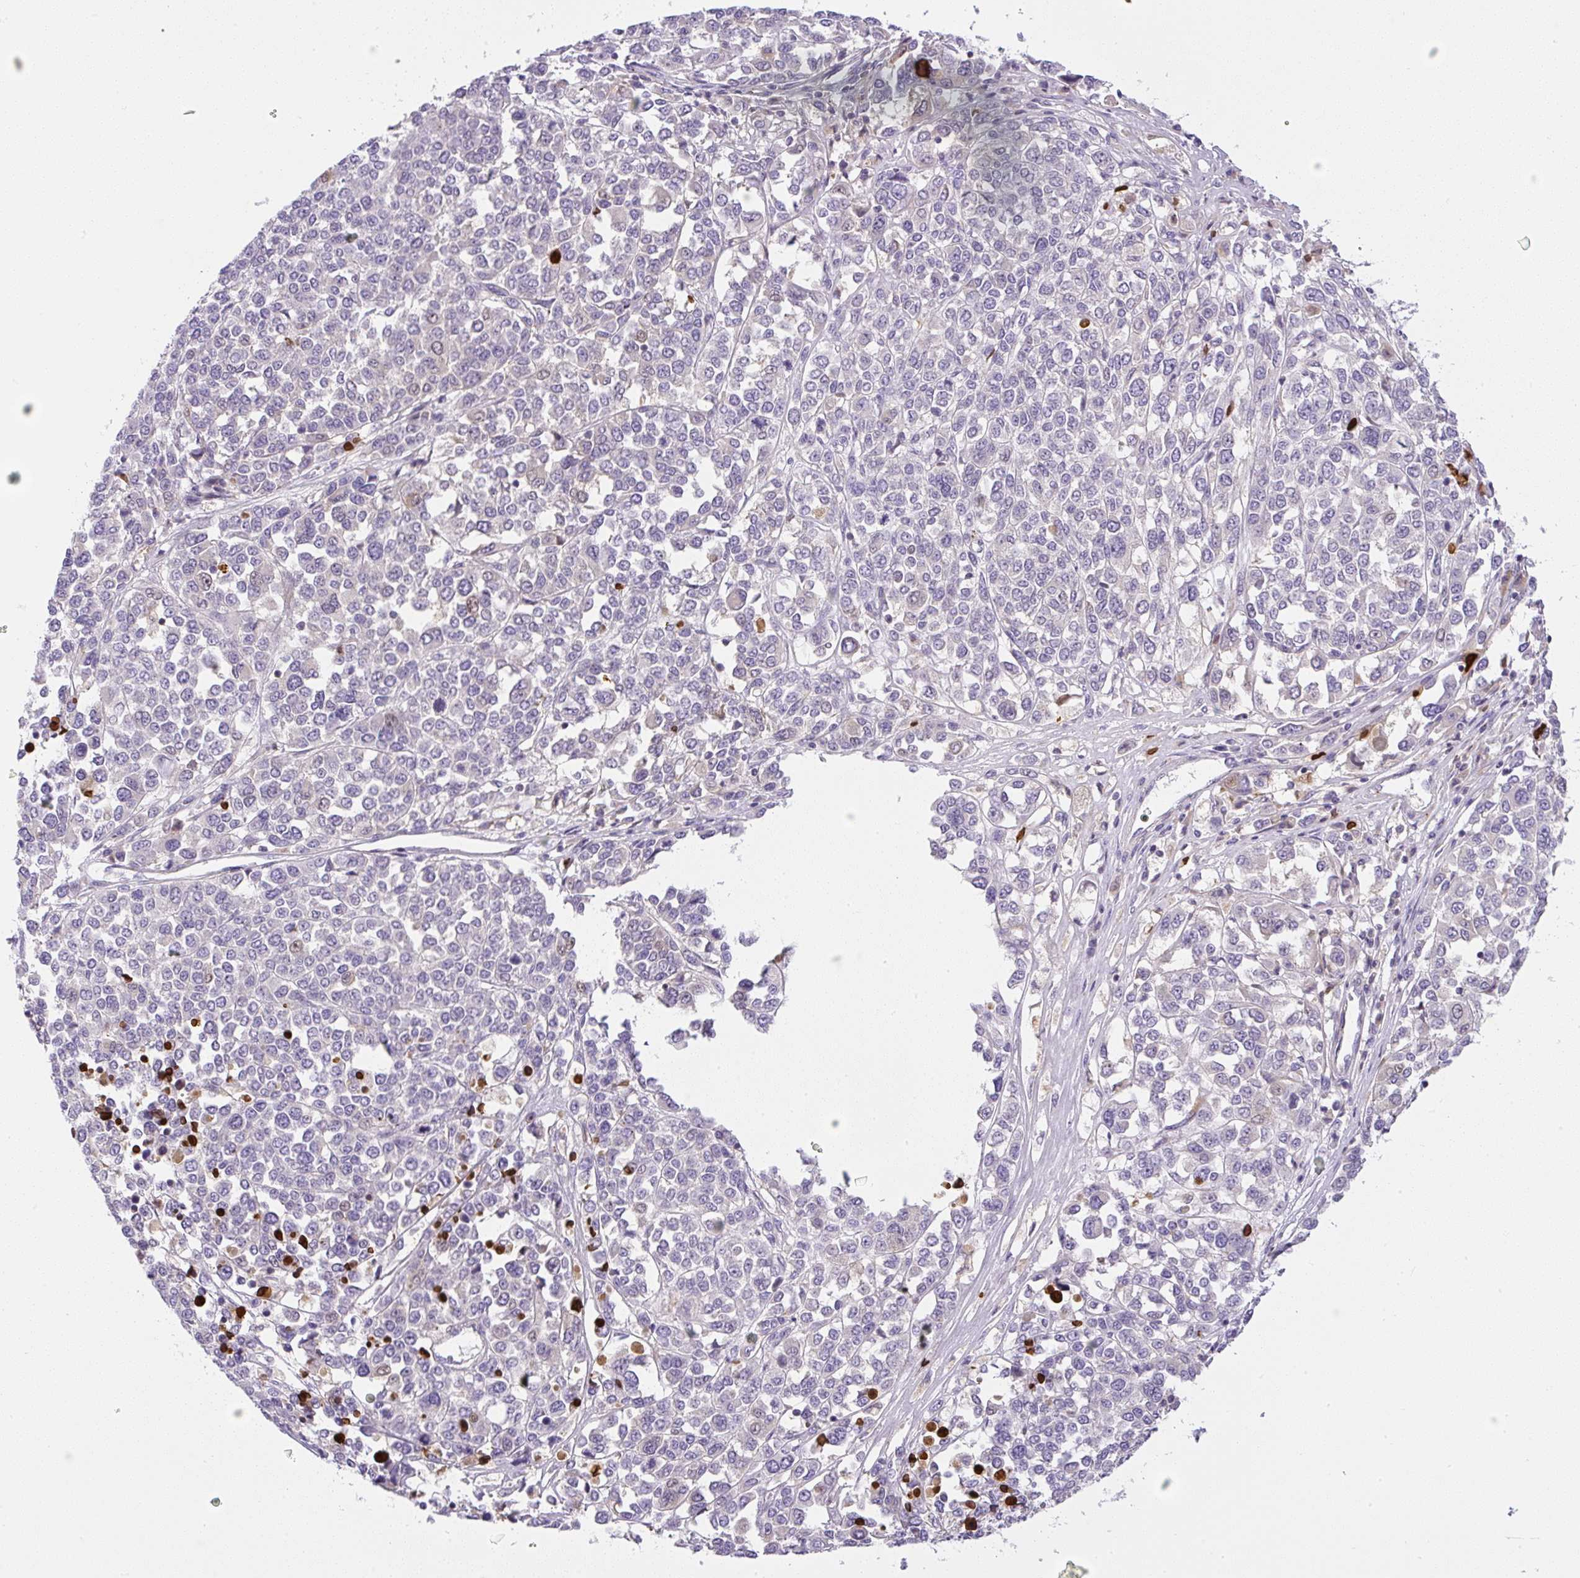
{"staining": {"intensity": "negative", "quantity": "none", "location": "none"}, "tissue": "melanoma", "cell_type": "Tumor cells", "image_type": "cancer", "snomed": [{"axis": "morphology", "description": "Malignant melanoma, Metastatic site"}, {"axis": "topography", "description": "Lymph node"}], "caption": "Protein analysis of malignant melanoma (metastatic site) reveals no significant expression in tumor cells. (Brightfield microscopy of DAB IHC at high magnification).", "gene": "PIP5KL1", "patient": {"sex": "male", "age": 44}}